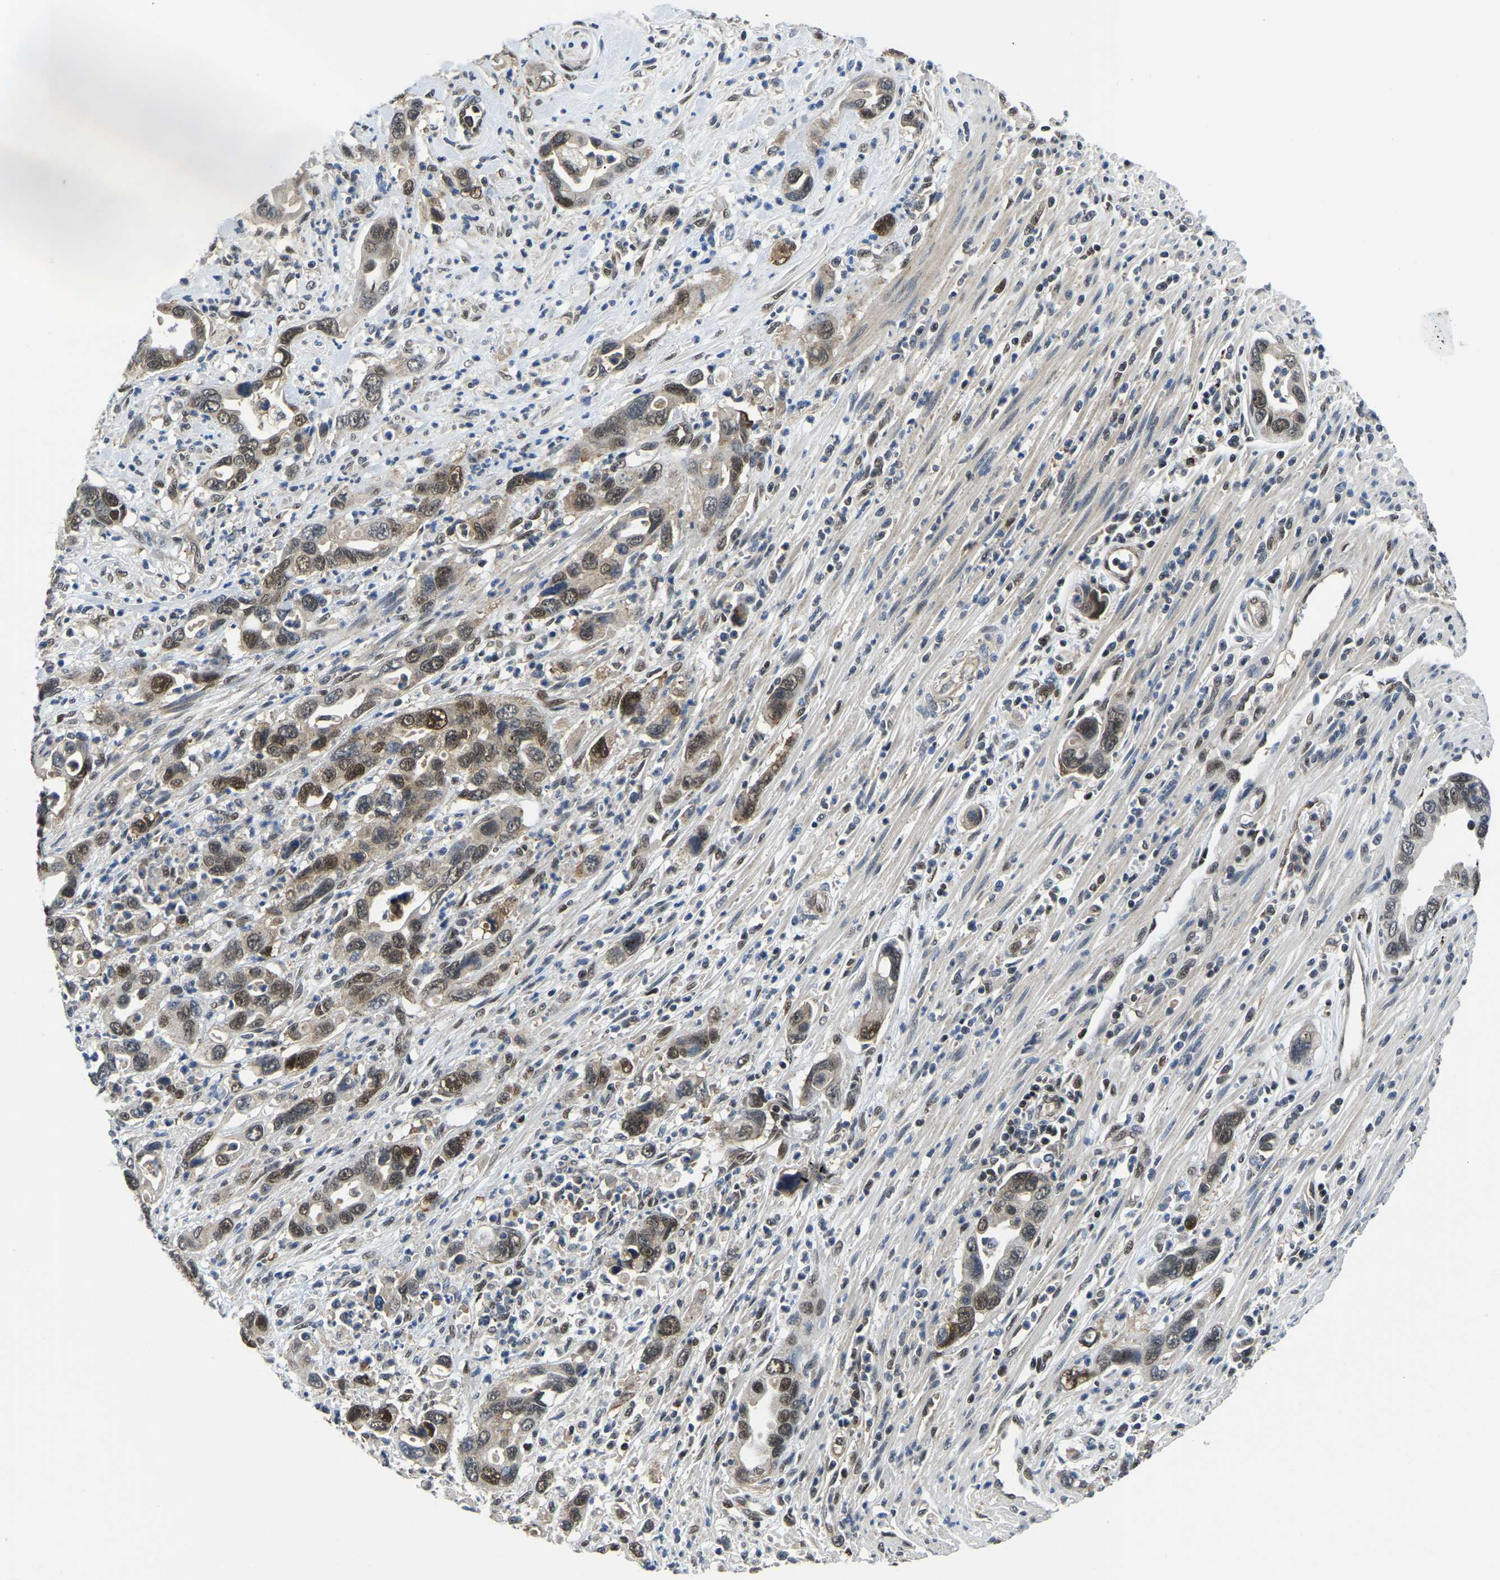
{"staining": {"intensity": "moderate", "quantity": "25%-75%", "location": "nuclear"}, "tissue": "pancreatic cancer", "cell_type": "Tumor cells", "image_type": "cancer", "snomed": [{"axis": "morphology", "description": "Adenocarcinoma, NOS"}, {"axis": "topography", "description": "Pancreas"}], "caption": "Immunohistochemistry (IHC) image of pancreatic cancer (adenocarcinoma) stained for a protein (brown), which reveals medium levels of moderate nuclear staining in approximately 25%-75% of tumor cells.", "gene": "DFFA", "patient": {"sex": "female", "age": 70}}